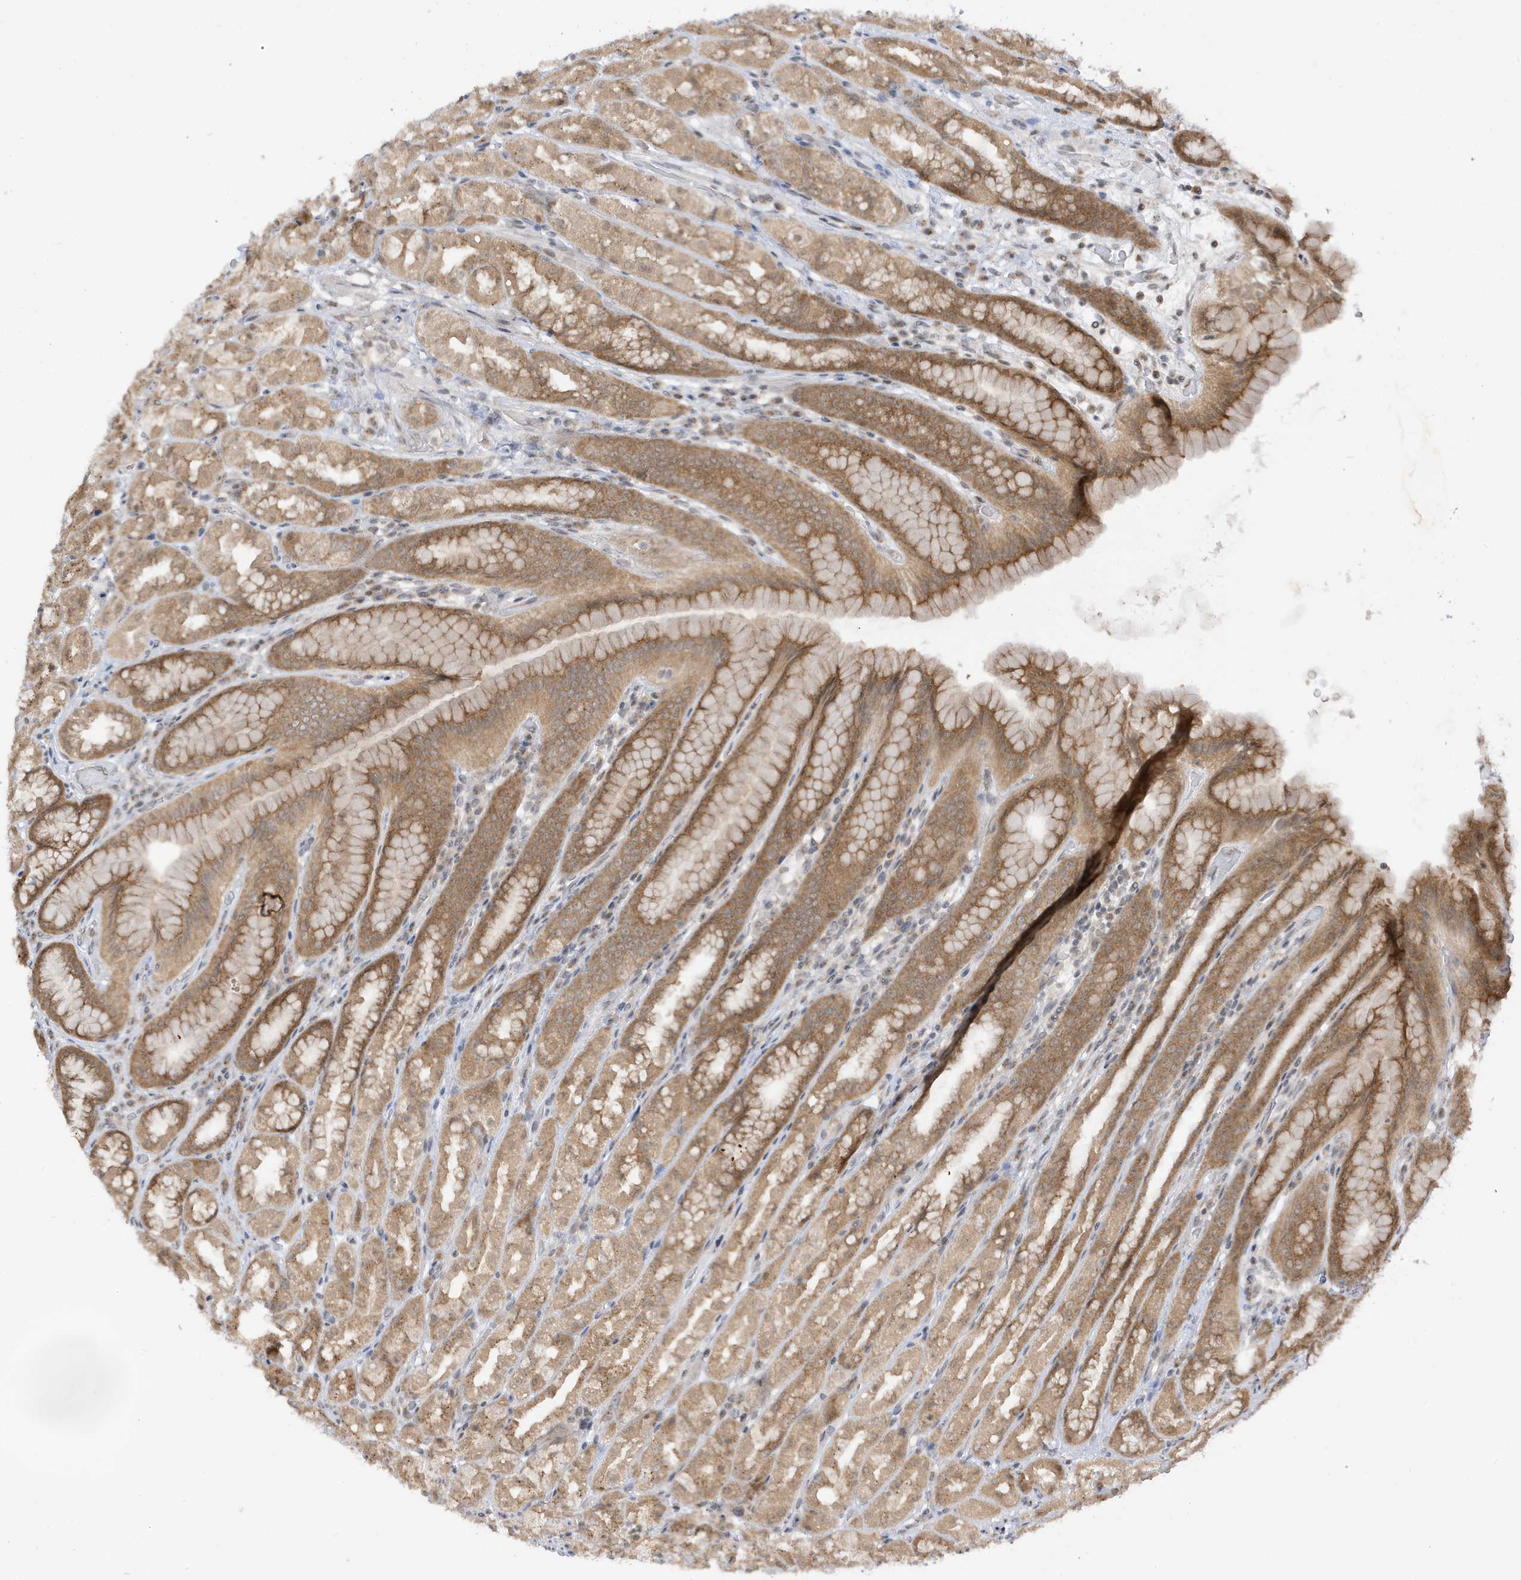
{"staining": {"intensity": "moderate", "quantity": ">75%", "location": "cytoplasmic/membranous,nuclear"}, "tissue": "stomach", "cell_type": "Glandular cells", "image_type": "normal", "snomed": [{"axis": "morphology", "description": "Normal tissue, NOS"}, {"axis": "topography", "description": "Stomach, upper"}], "caption": "High-magnification brightfield microscopy of benign stomach stained with DAB (3,3'-diaminobenzidine) (brown) and counterstained with hematoxylin (blue). glandular cells exhibit moderate cytoplasmic/membranous,nuclear expression is appreciated in about>75% of cells.", "gene": "TAB3", "patient": {"sex": "male", "age": 68}}